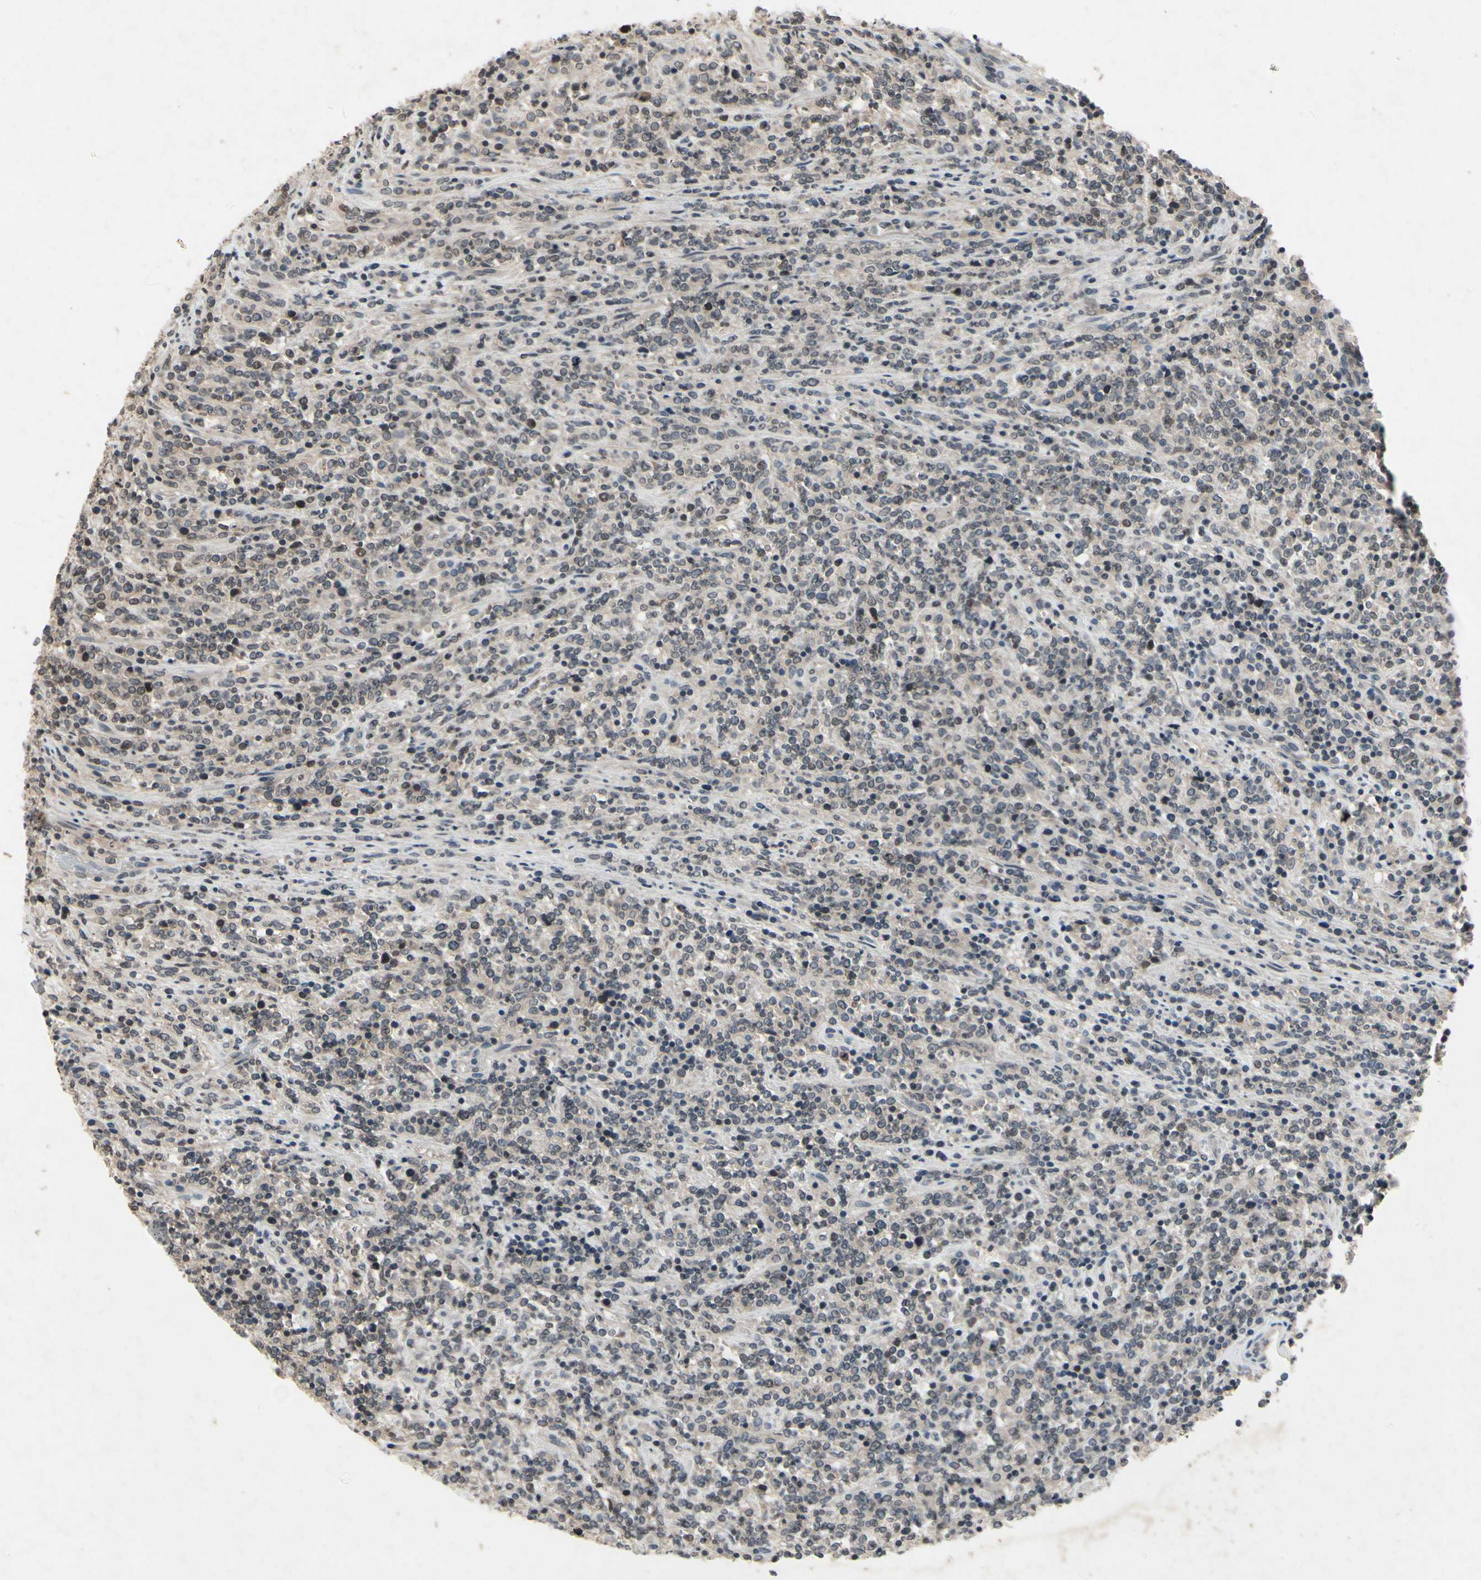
{"staining": {"intensity": "negative", "quantity": "none", "location": "none"}, "tissue": "lymphoma", "cell_type": "Tumor cells", "image_type": "cancer", "snomed": [{"axis": "morphology", "description": "Malignant lymphoma, non-Hodgkin's type, High grade"}, {"axis": "topography", "description": "Soft tissue"}], "caption": "IHC micrograph of neoplastic tissue: human lymphoma stained with DAB (3,3'-diaminobenzidine) reveals no significant protein positivity in tumor cells.", "gene": "DPY19L3", "patient": {"sex": "male", "age": 18}}